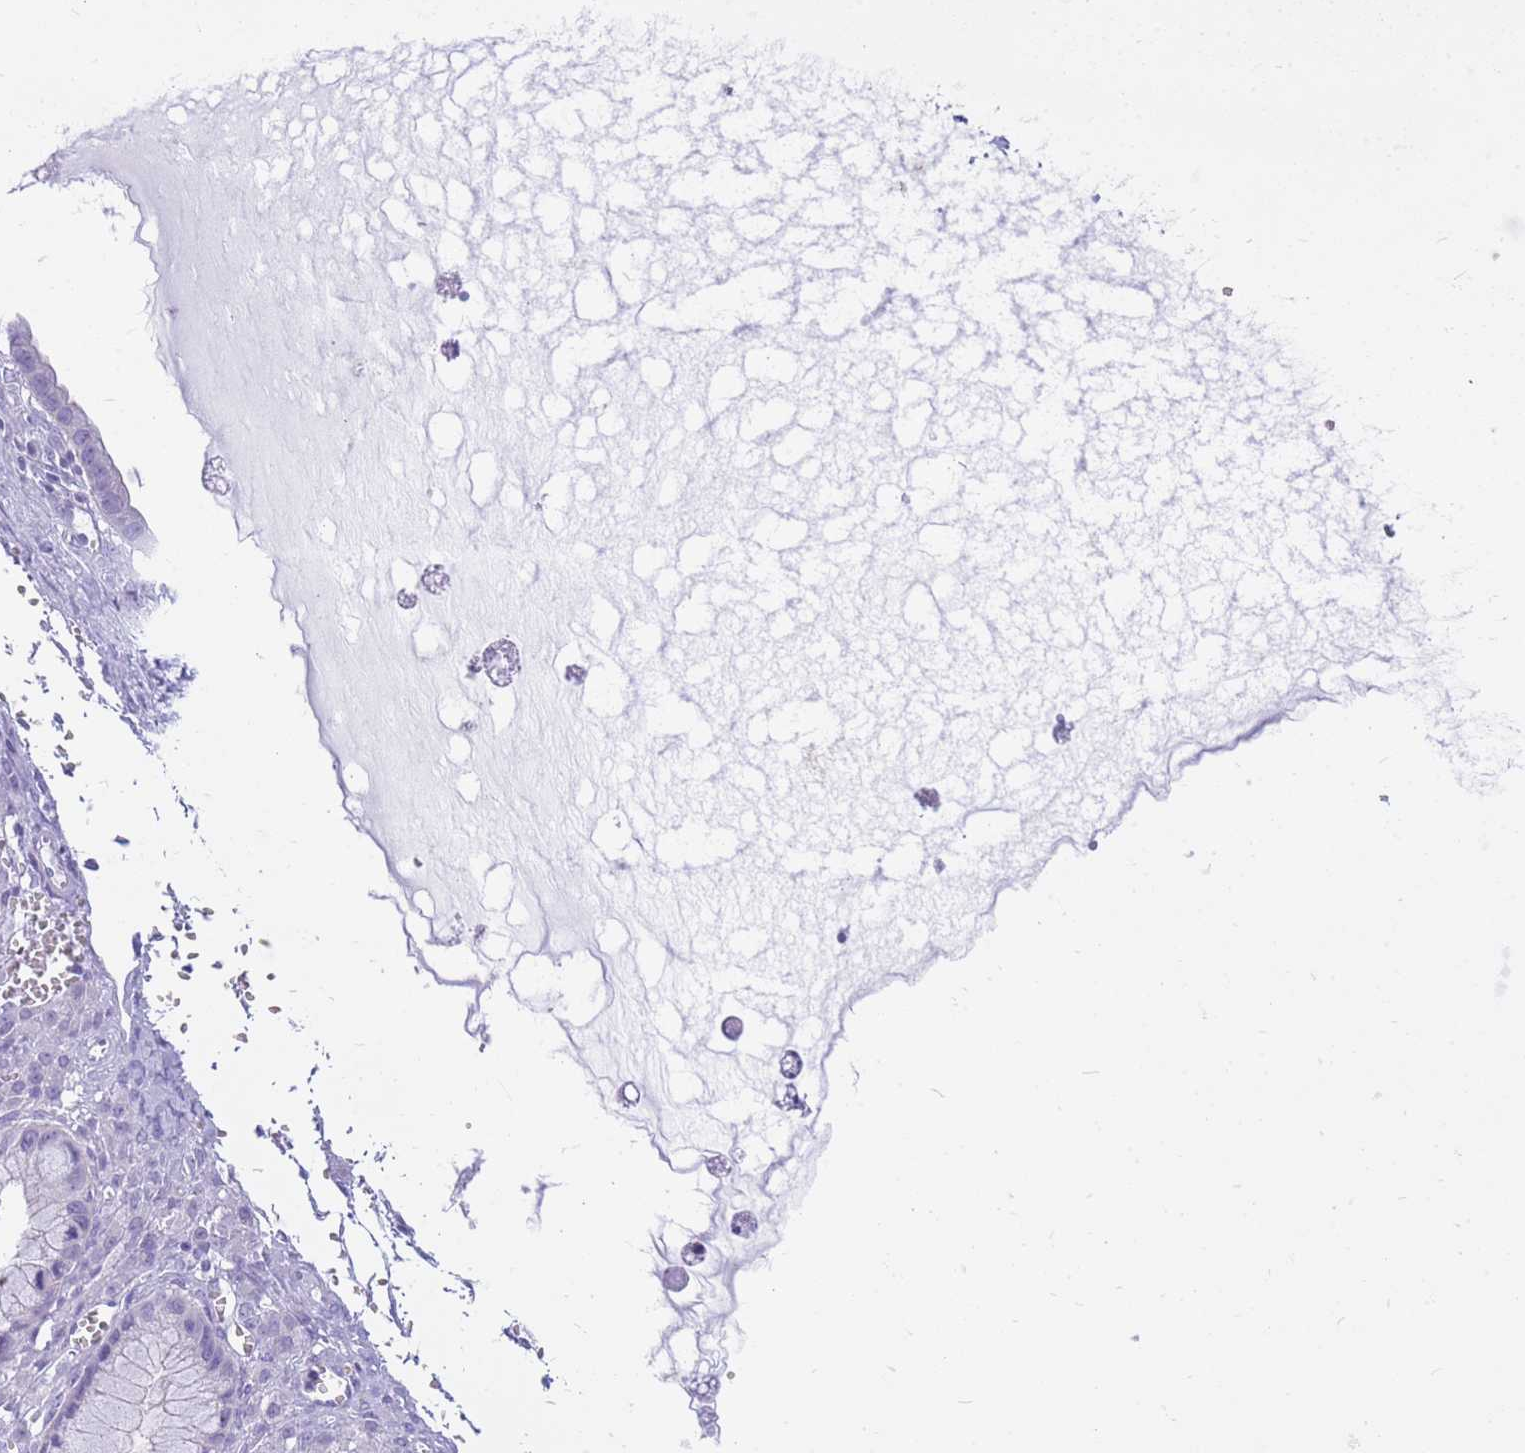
{"staining": {"intensity": "negative", "quantity": "none", "location": "none"}, "tissue": "ovarian cancer", "cell_type": "Tumor cells", "image_type": "cancer", "snomed": [{"axis": "morphology", "description": "Cystadenocarcinoma, mucinous, NOS"}, {"axis": "topography", "description": "Ovary"}], "caption": "Immunohistochemistry photomicrograph of neoplastic tissue: human ovarian cancer stained with DAB displays no significant protein expression in tumor cells. (Immunohistochemistry, brightfield microscopy, high magnification).", "gene": "CYP21A2", "patient": {"sex": "female", "age": 59}}